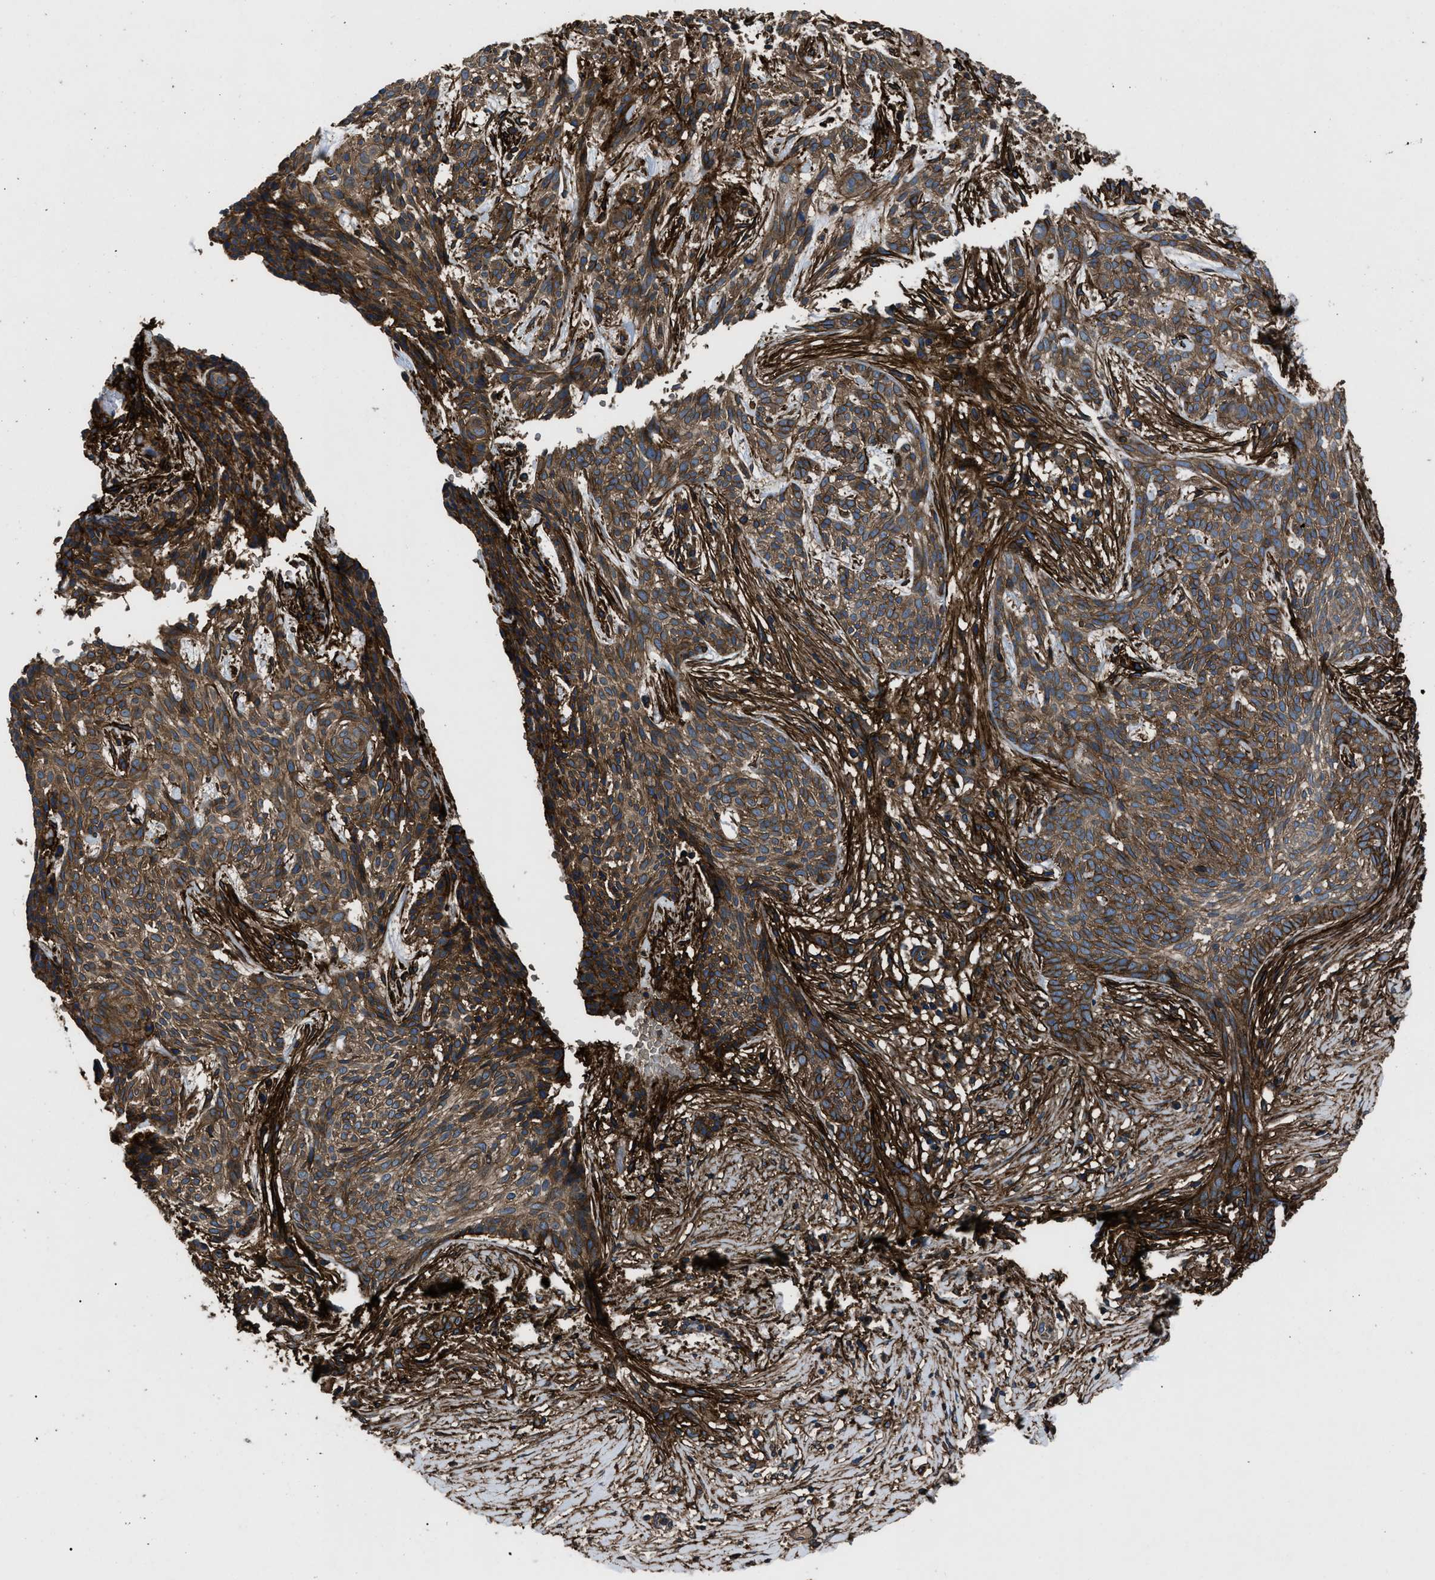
{"staining": {"intensity": "moderate", "quantity": ">75%", "location": "cytoplasmic/membranous"}, "tissue": "skin cancer", "cell_type": "Tumor cells", "image_type": "cancer", "snomed": [{"axis": "morphology", "description": "Basal cell carcinoma"}, {"axis": "topography", "description": "Skin"}], "caption": "Brown immunohistochemical staining in skin basal cell carcinoma exhibits moderate cytoplasmic/membranous staining in about >75% of tumor cells.", "gene": "CD276", "patient": {"sex": "female", "age": 59}}